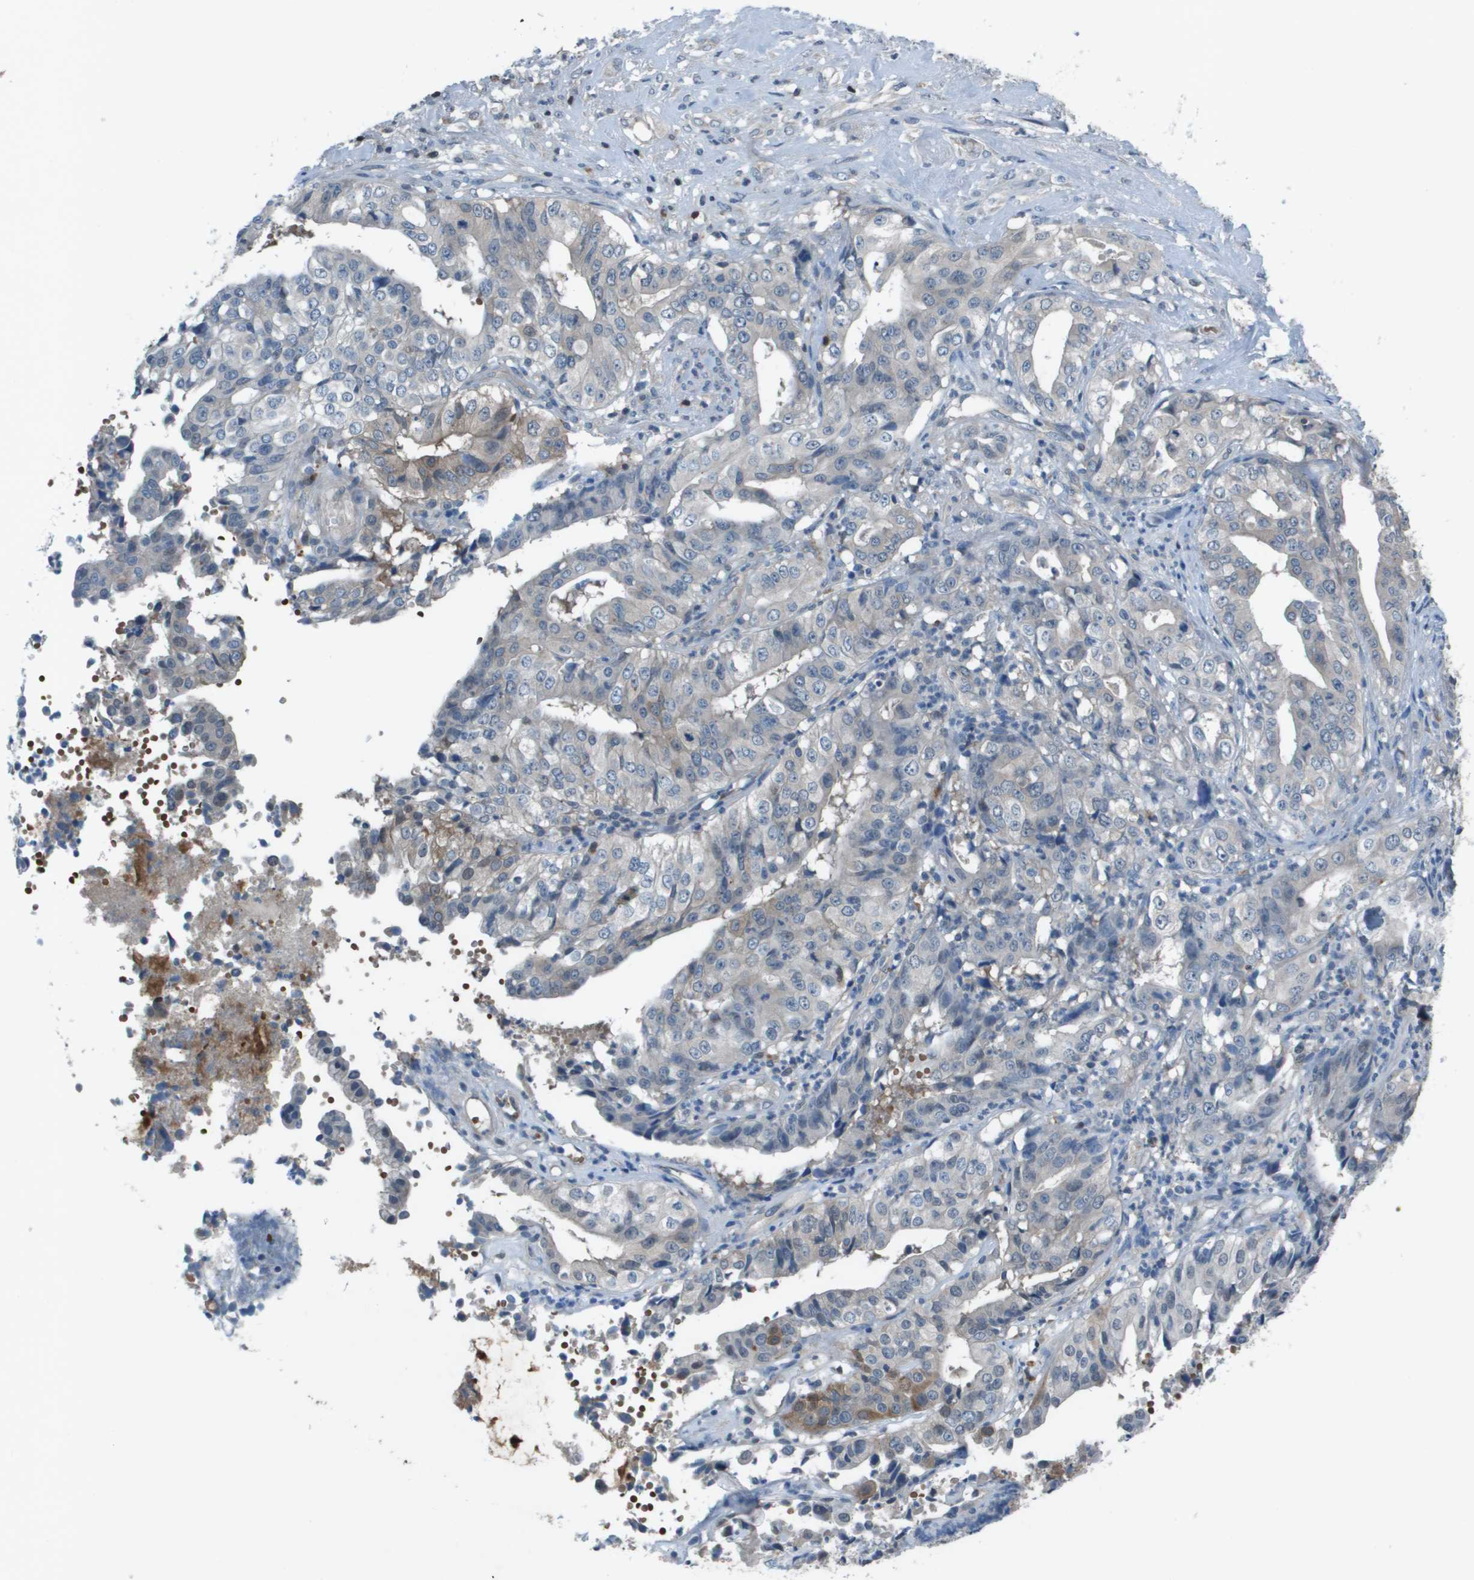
{"staining": {"intensity": "moderate", "quantity": "<25%", "location": "cytoplasmic/membranous"}, "tissue": "liver cancer", "cell_type": "Tumor cells", "image_type": "cancer", "snomed": [{"axis": "morphology", "description": "Cholangiocarcinoma"}, {"axis": "topography", "description": "Liver"}], "caption": "Immunohistochemistry (IHC) micrograph of liver cancer (cholangiocarcinoma) stained for a protein (brown), which exhibits low levels of moderate cytoplasmic/membranous staining in approximately <25% of tumor cells.", "gene": "CAMK4", "patient": {"sex": "female", "age": 61}}